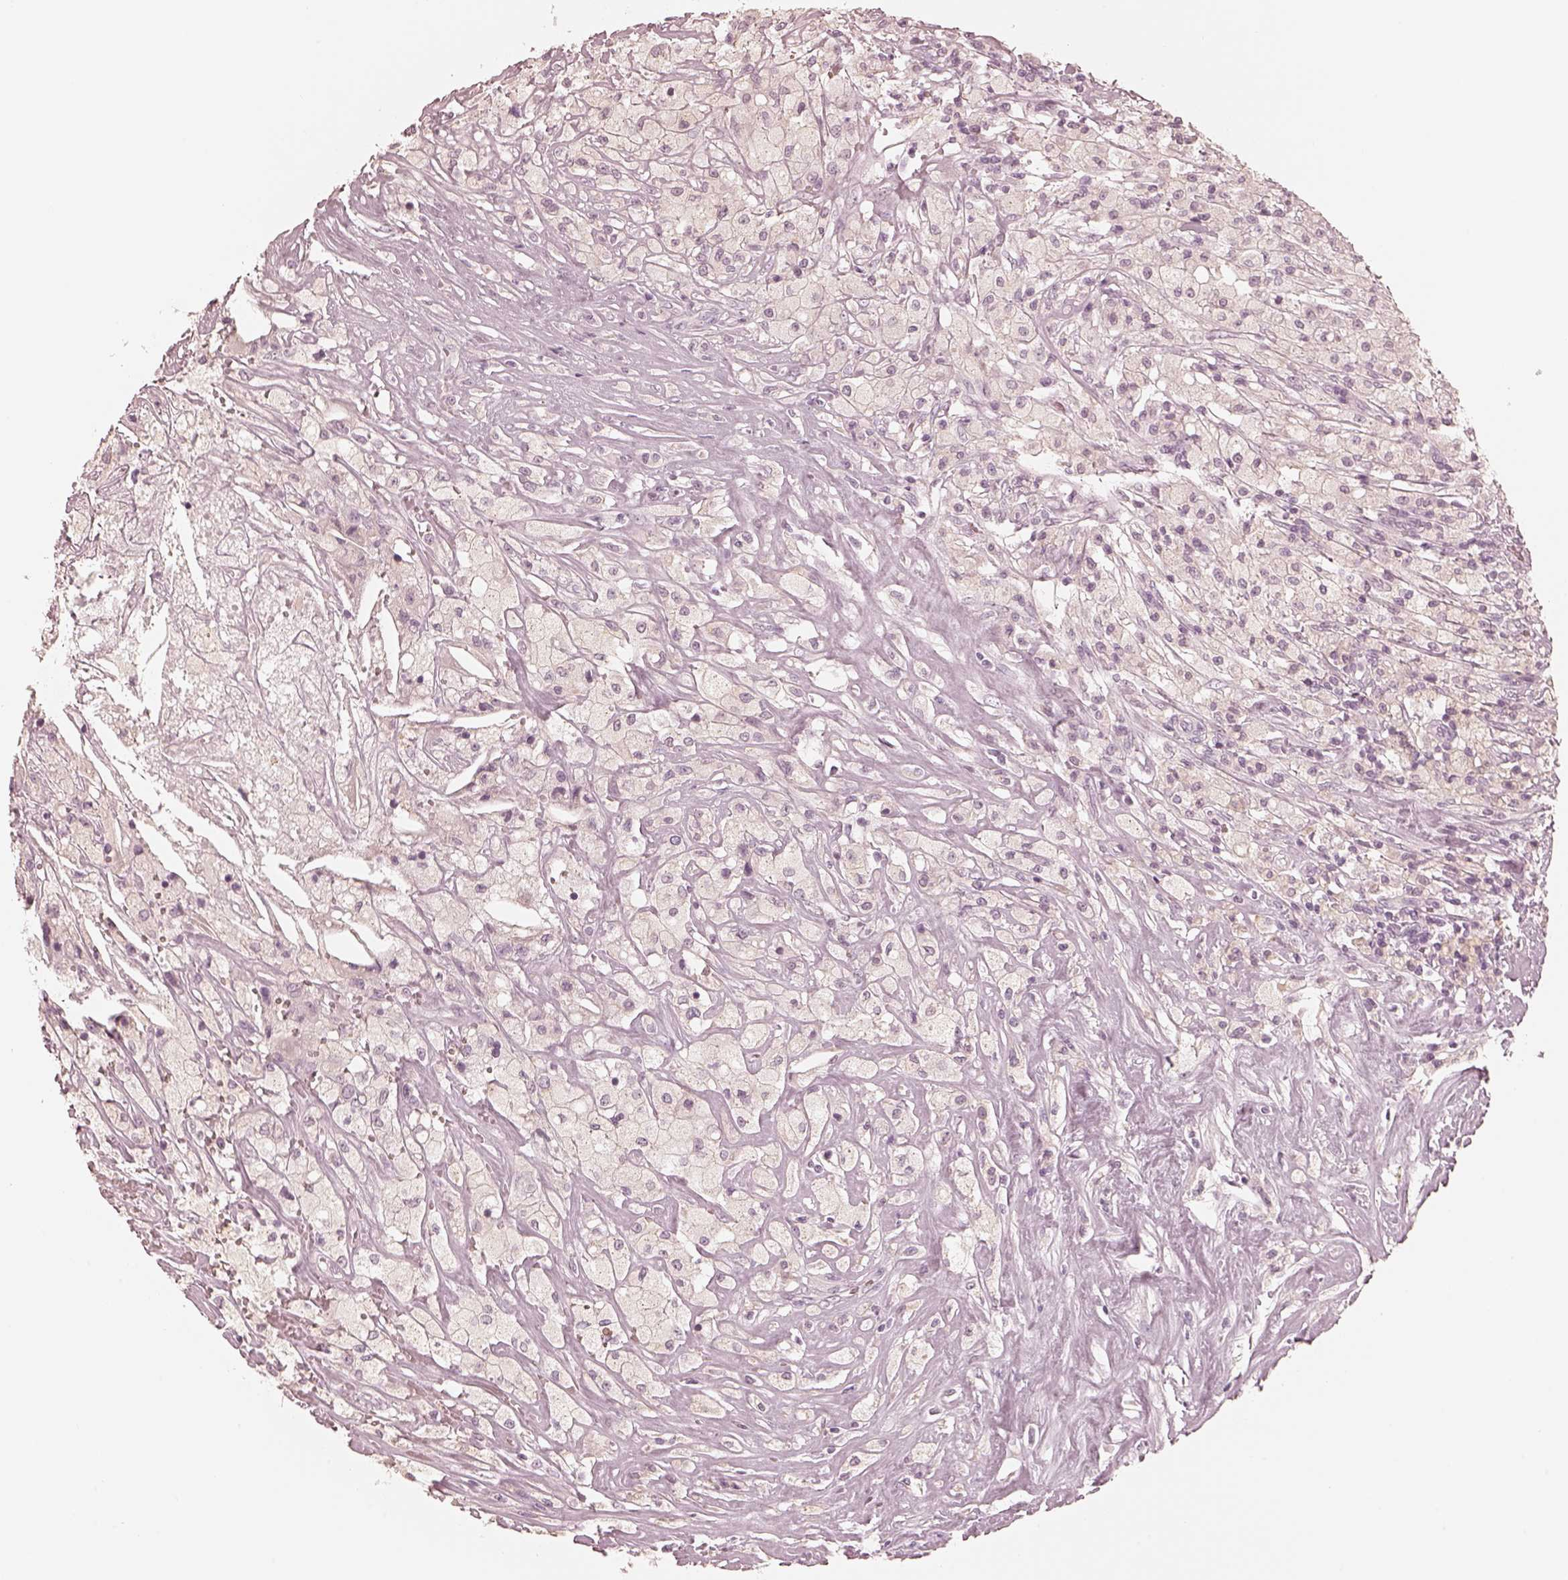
{"staining": {"intensity": "negative", "quantity": "none", "location": "none"}, "tissue": "testis cancer", "cell_type": "Tumor cells", "image_type": "cancer", "snomed": [{"axis": "morphology", "description": "Necrosis, NOS"}, {"axis": "morphology", "description": "Carcinoma, Embryonal, NOS"}, {"axis": "topography", "description": "Testis"}], "caption": "The micrograph exhibits no staining of tumor cells in testis cancer (embryonal carcinoma).", "gene": "CALR3", "patient": {"sex": "male", "age": 19}}